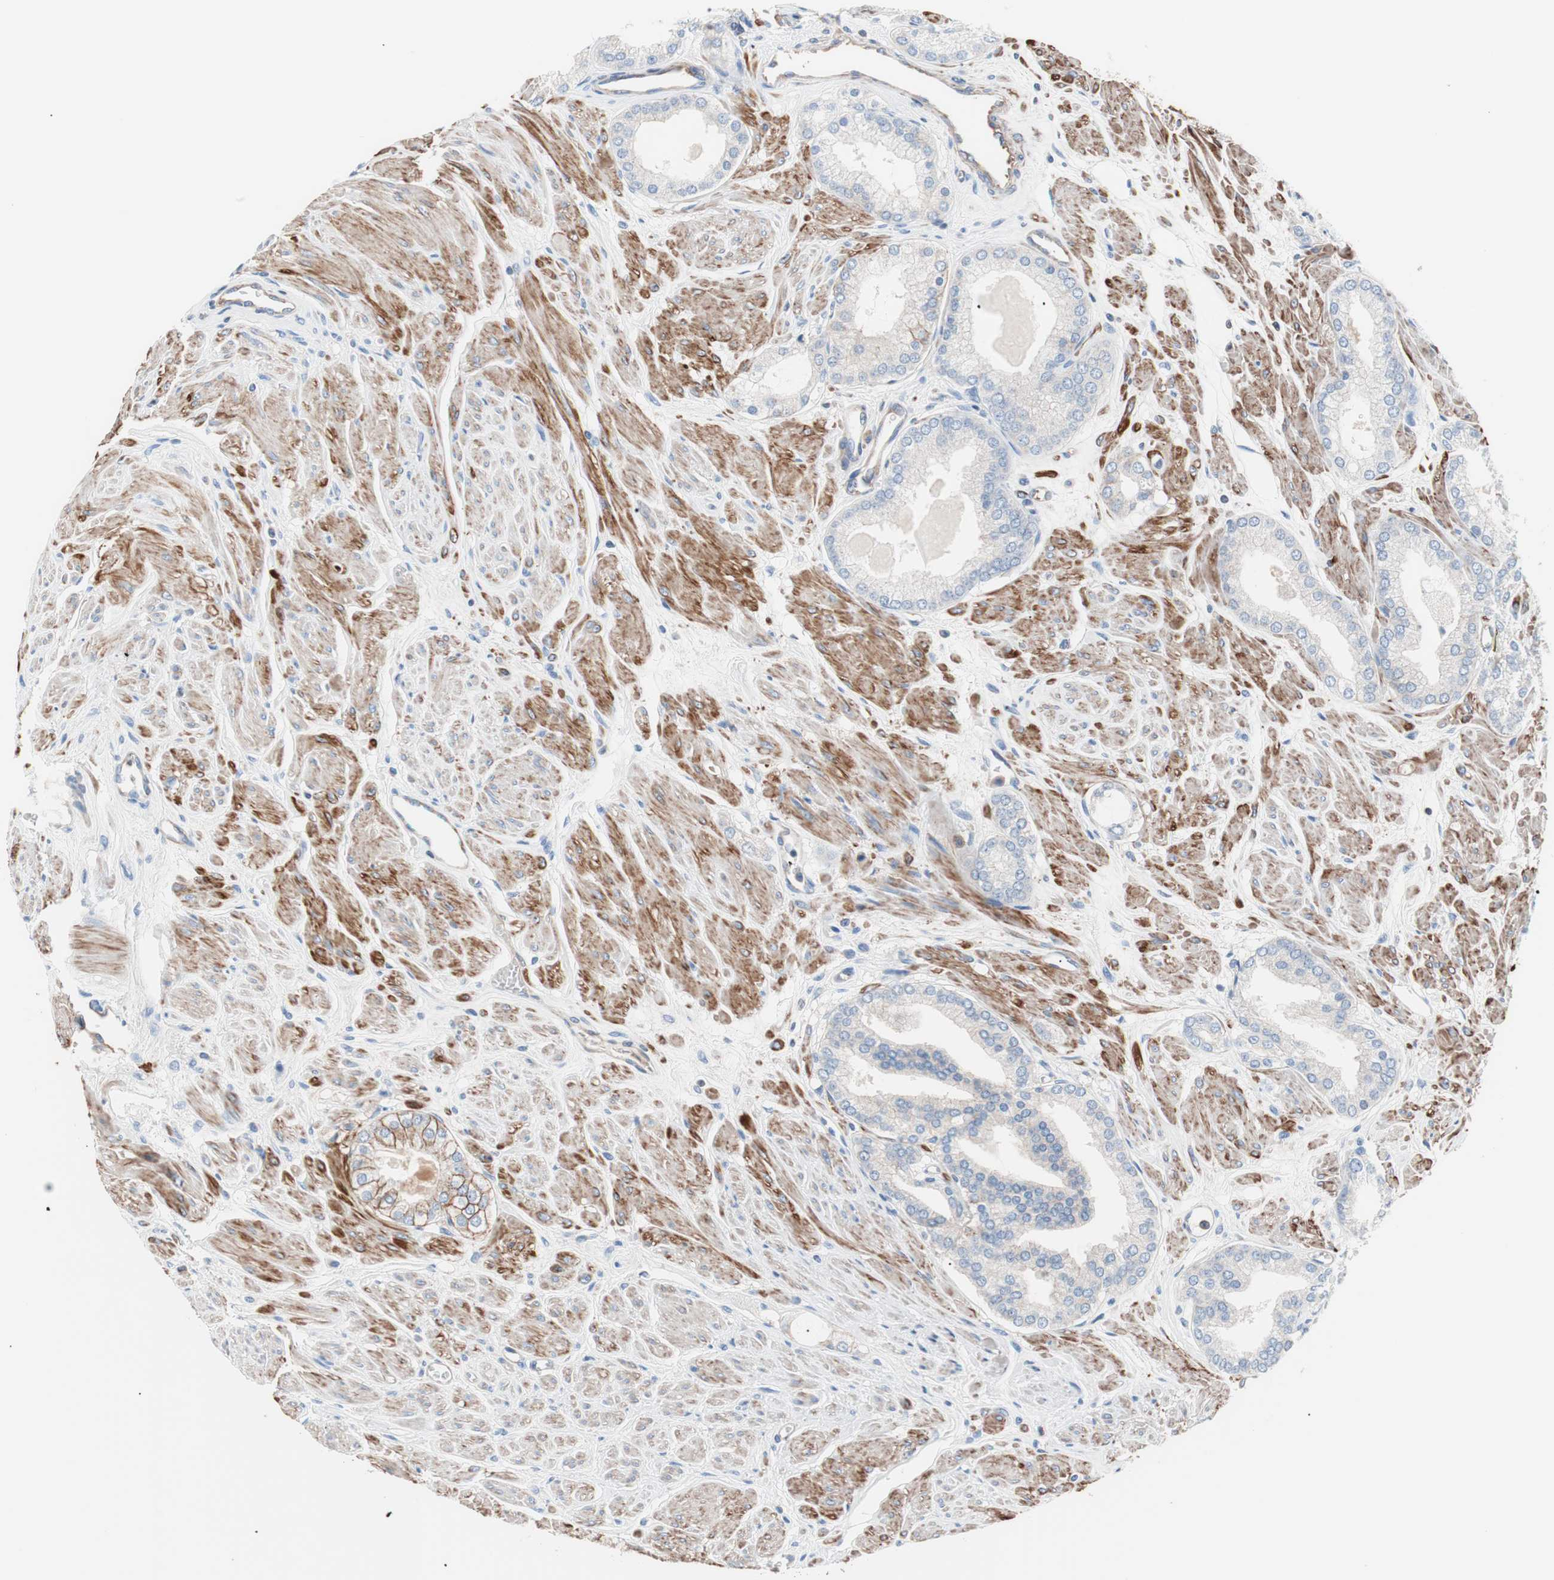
{"staining": {"intensity": "negative", "quantity": "none", "location": "none"}, "tissue": "prostate cancer", "cell_type": "Tumor cells", "image_type": "cancer", "snomed": [{"axis": "morphology", "description": "Adenocarcinoma, High grade"}, {"axis": "topography", "description": "Prostate"}], "caption": "Protein analysis of adenocarcinoma (high-grade) (prostate) shows no significant staining in tumor cells.", "gene": "GPR160", "patient": {"sex": "male", "age": 61}}